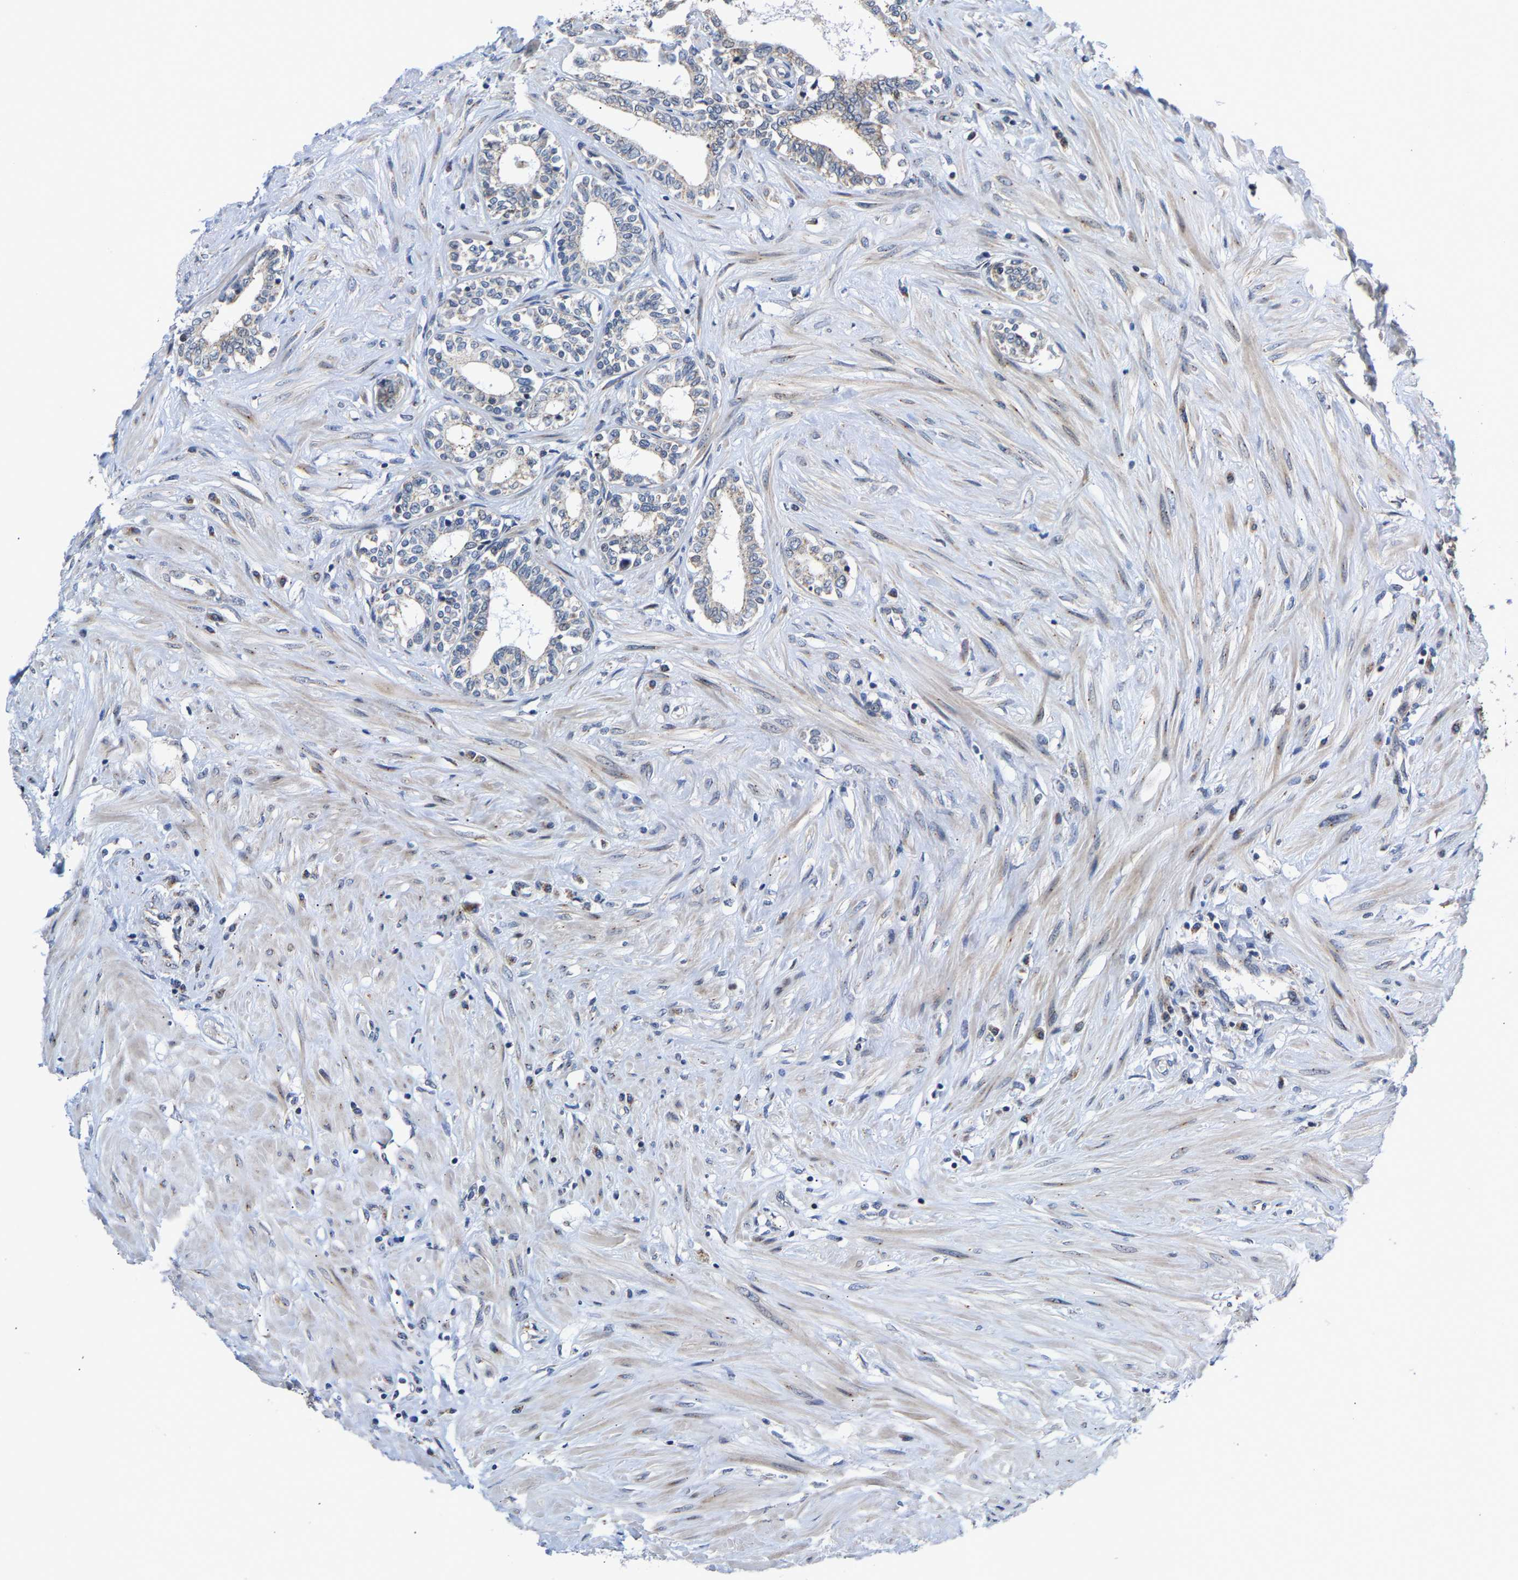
{"staining": {"intensity": "weak", "quantity": "25%-75%", "location": "cytoplasmic/membranous"}, "tissue": "seminal vesicle", "cell_type": "Glandular cells", "image_type": "normal", "snomed": [{"axis": "morphology", "description": "Normal tissue, NOS"}, {"axis": "morphology", "description": "Adenocarcinoma, High grade"}, {"axis": "topography", "description": "Prostate"}, {"axis": "topography", "description": "Seminal veicle"}], "caption": "Immunohistochemical staining of normal seminal vesicle demonstrates 25%-75% levels of weak cytoplasmic/membranous protein positivity in about 25%-75% of glandular cells. Nuclei are stained in blue.", "gene": "PCNT", "patient": {"sex": "male", "age": 55}}